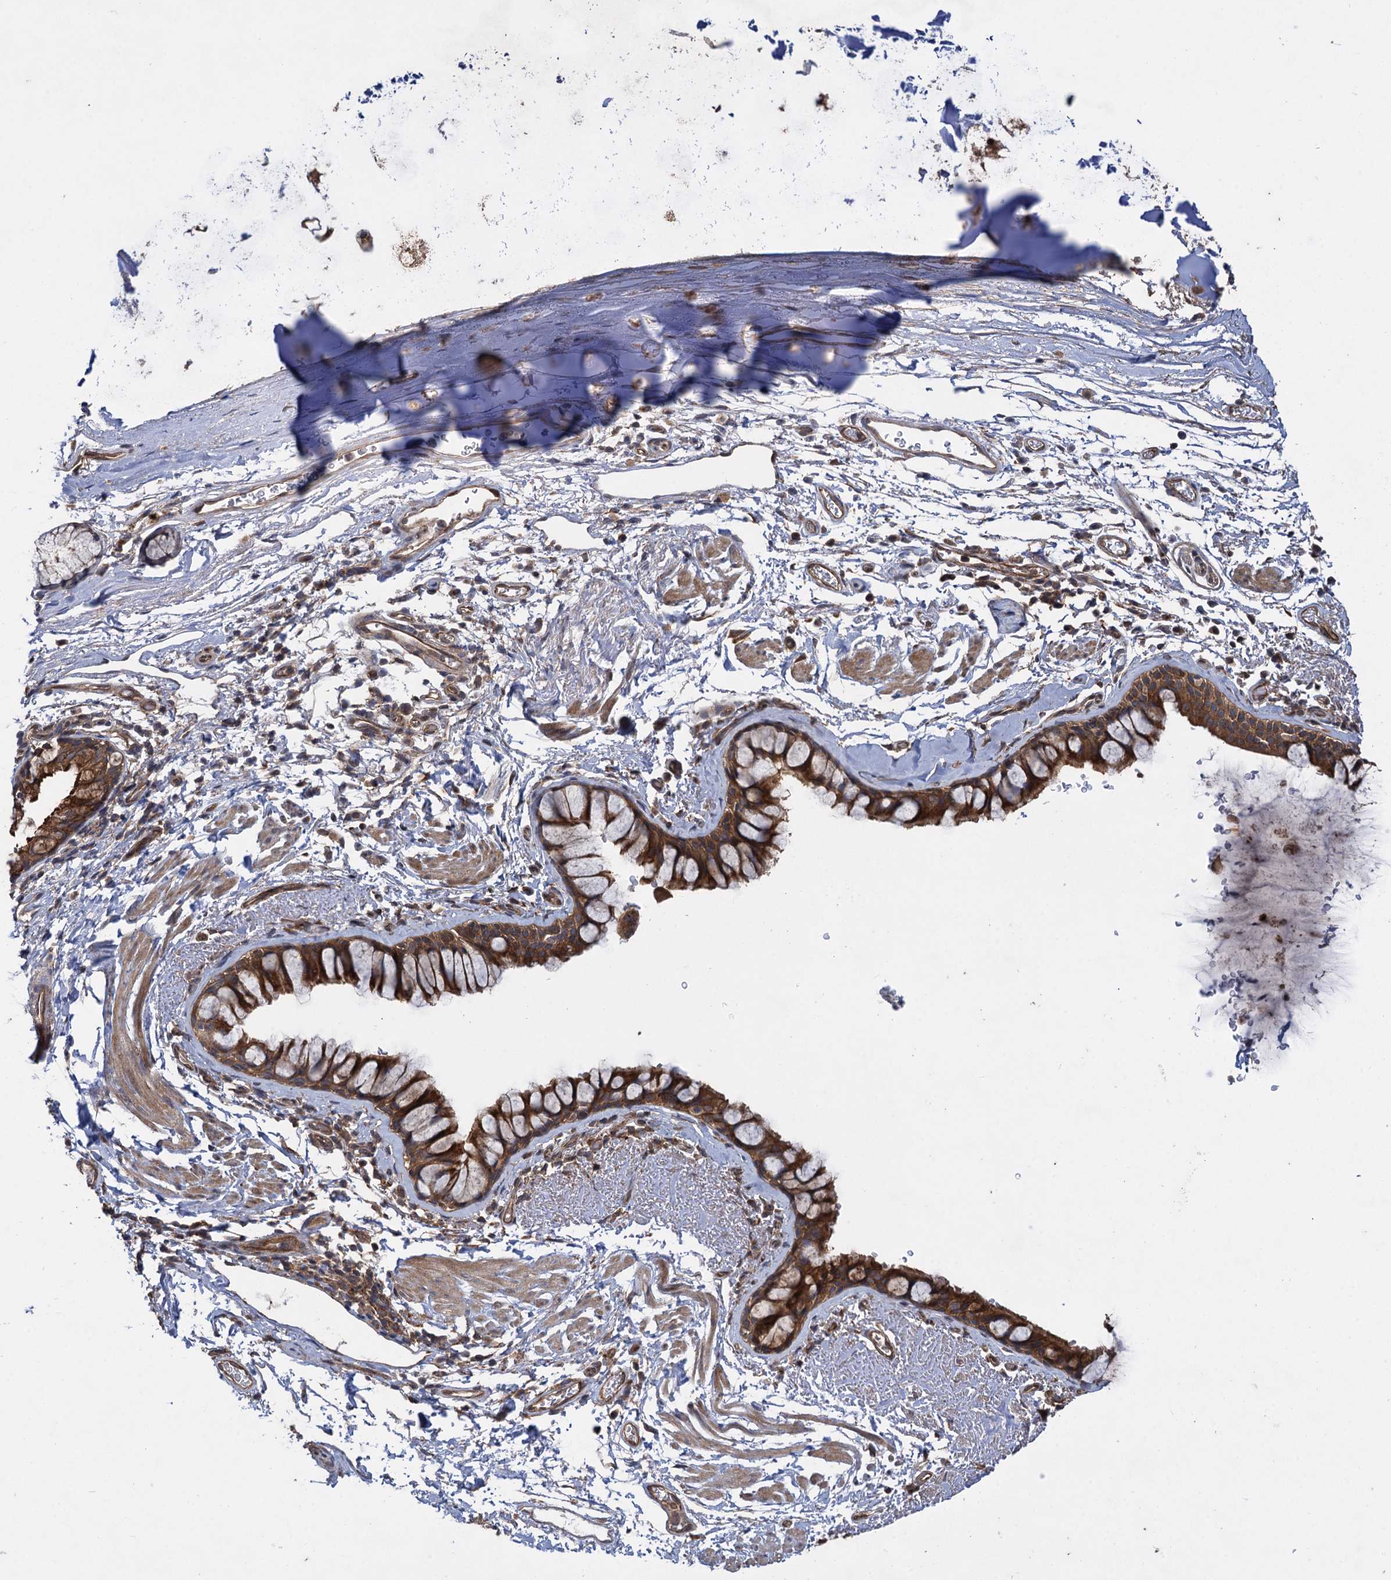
{"staining": {"intensity": "strong", "quantity": ">75%", "location": "cytoplasmic/membranous"}, "tissue": "bronchus", "cell_type": "Respiratory epithelial cells", "image_type": "normal", "snomed": [{"axis": "morphology", "description": "Normal tissue, NOS"}, {"axis": "topography", "description": "Bronchus"}], "caption": "About >75% of respiratory epithelial cells in normal bronchus show strong cytoplasmic/membranous protein staining as visualized by brown immunohistochemical staining.", "gene": "HAUS1", "patient": {"sex": "male", "age": 65}}